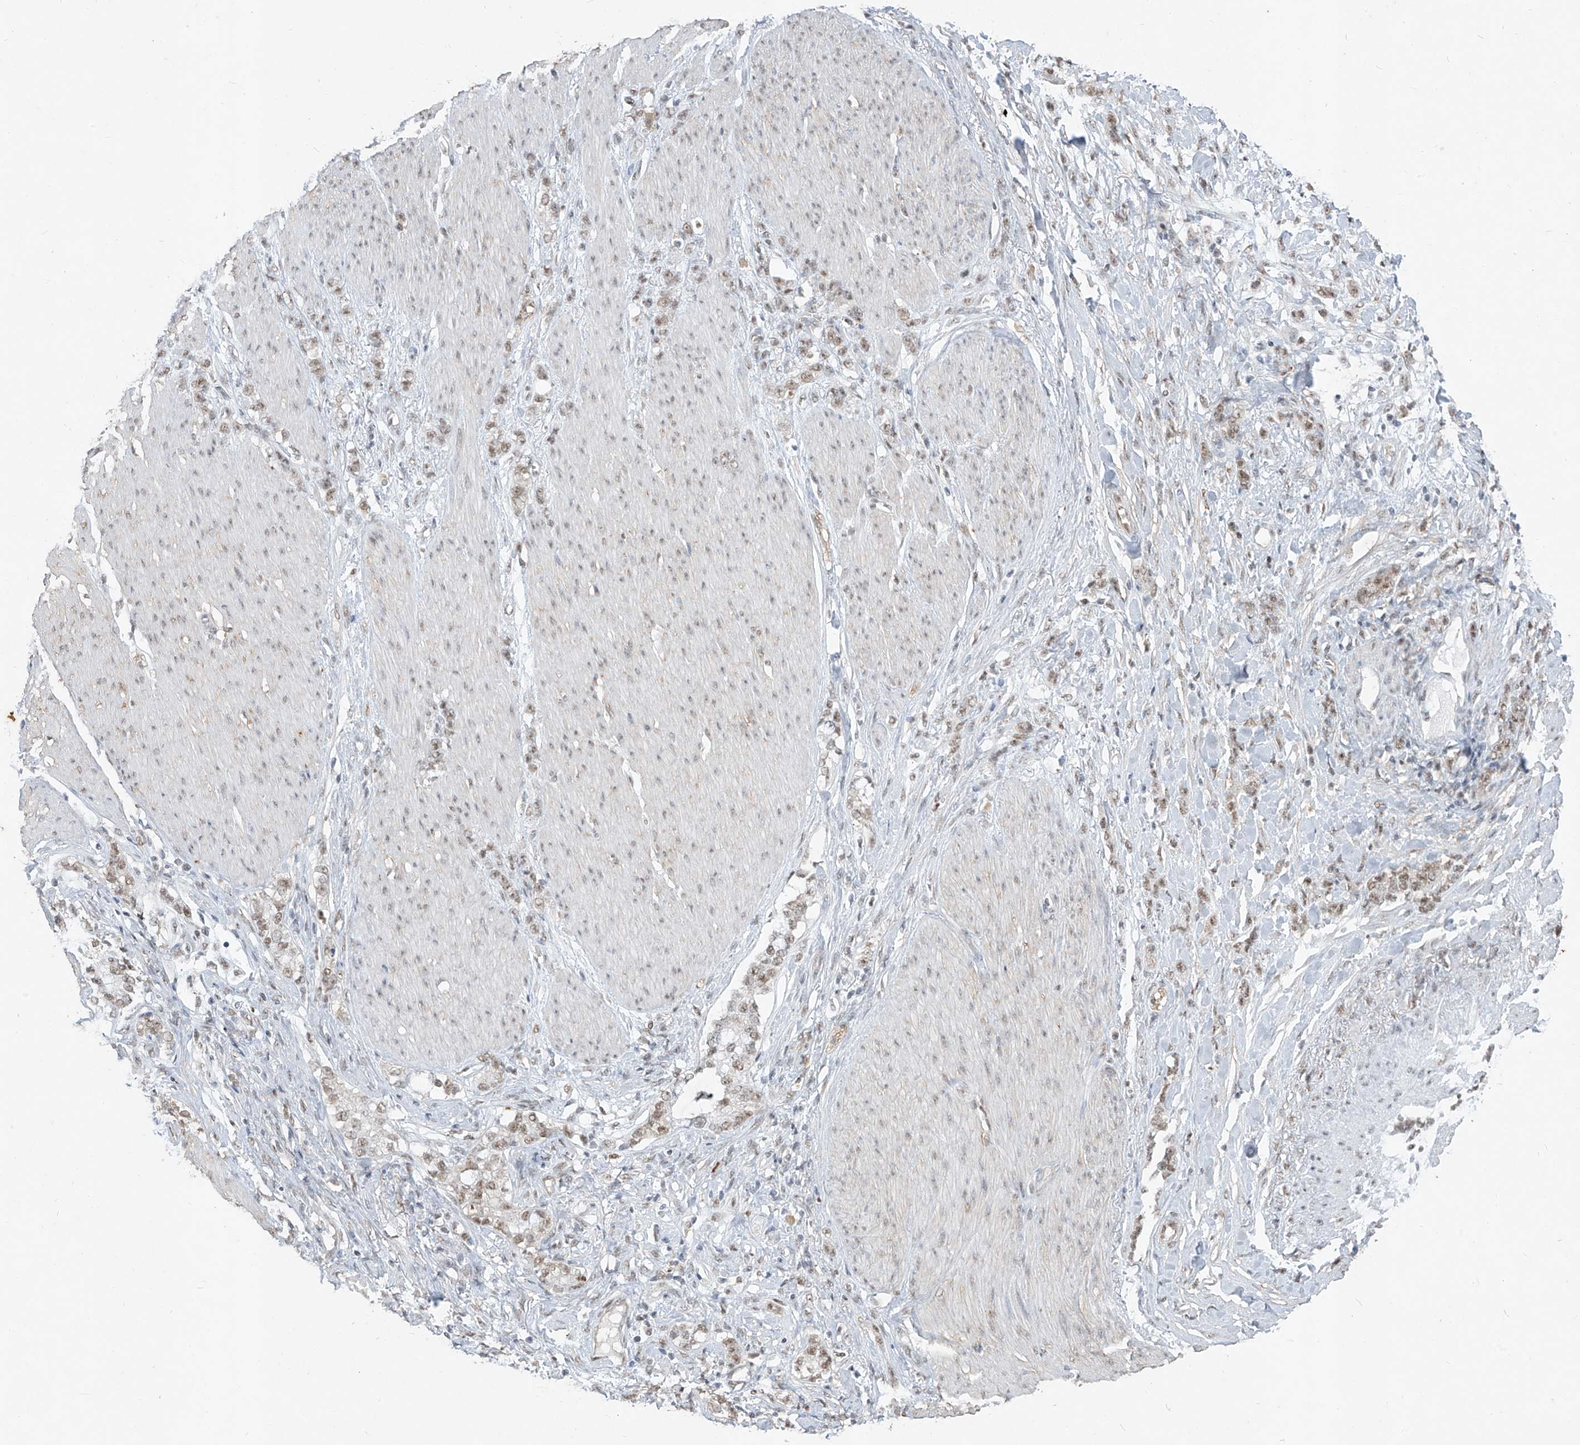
{"staining": {"intensity": "weak", "quantity": ">75%", "location": "nuclear"}, "tissue": "stomach cancer", "cell_type": "Tumor cells", "image_type": "cancer", "snomed": [{"axis": "morphology", "description": "Adenocarcinoma, NOS"}, {"axis": "topography", "description": "Stomach, lower"}], "caption": "Protein expression by immunohistochemistry (IHC) exhibits weak nuclear positivity in about >75% of tumor cells in stomach adenocarcinoma.", "gene": "TFEC", "patient": {"sex": "male", "age": 88}}